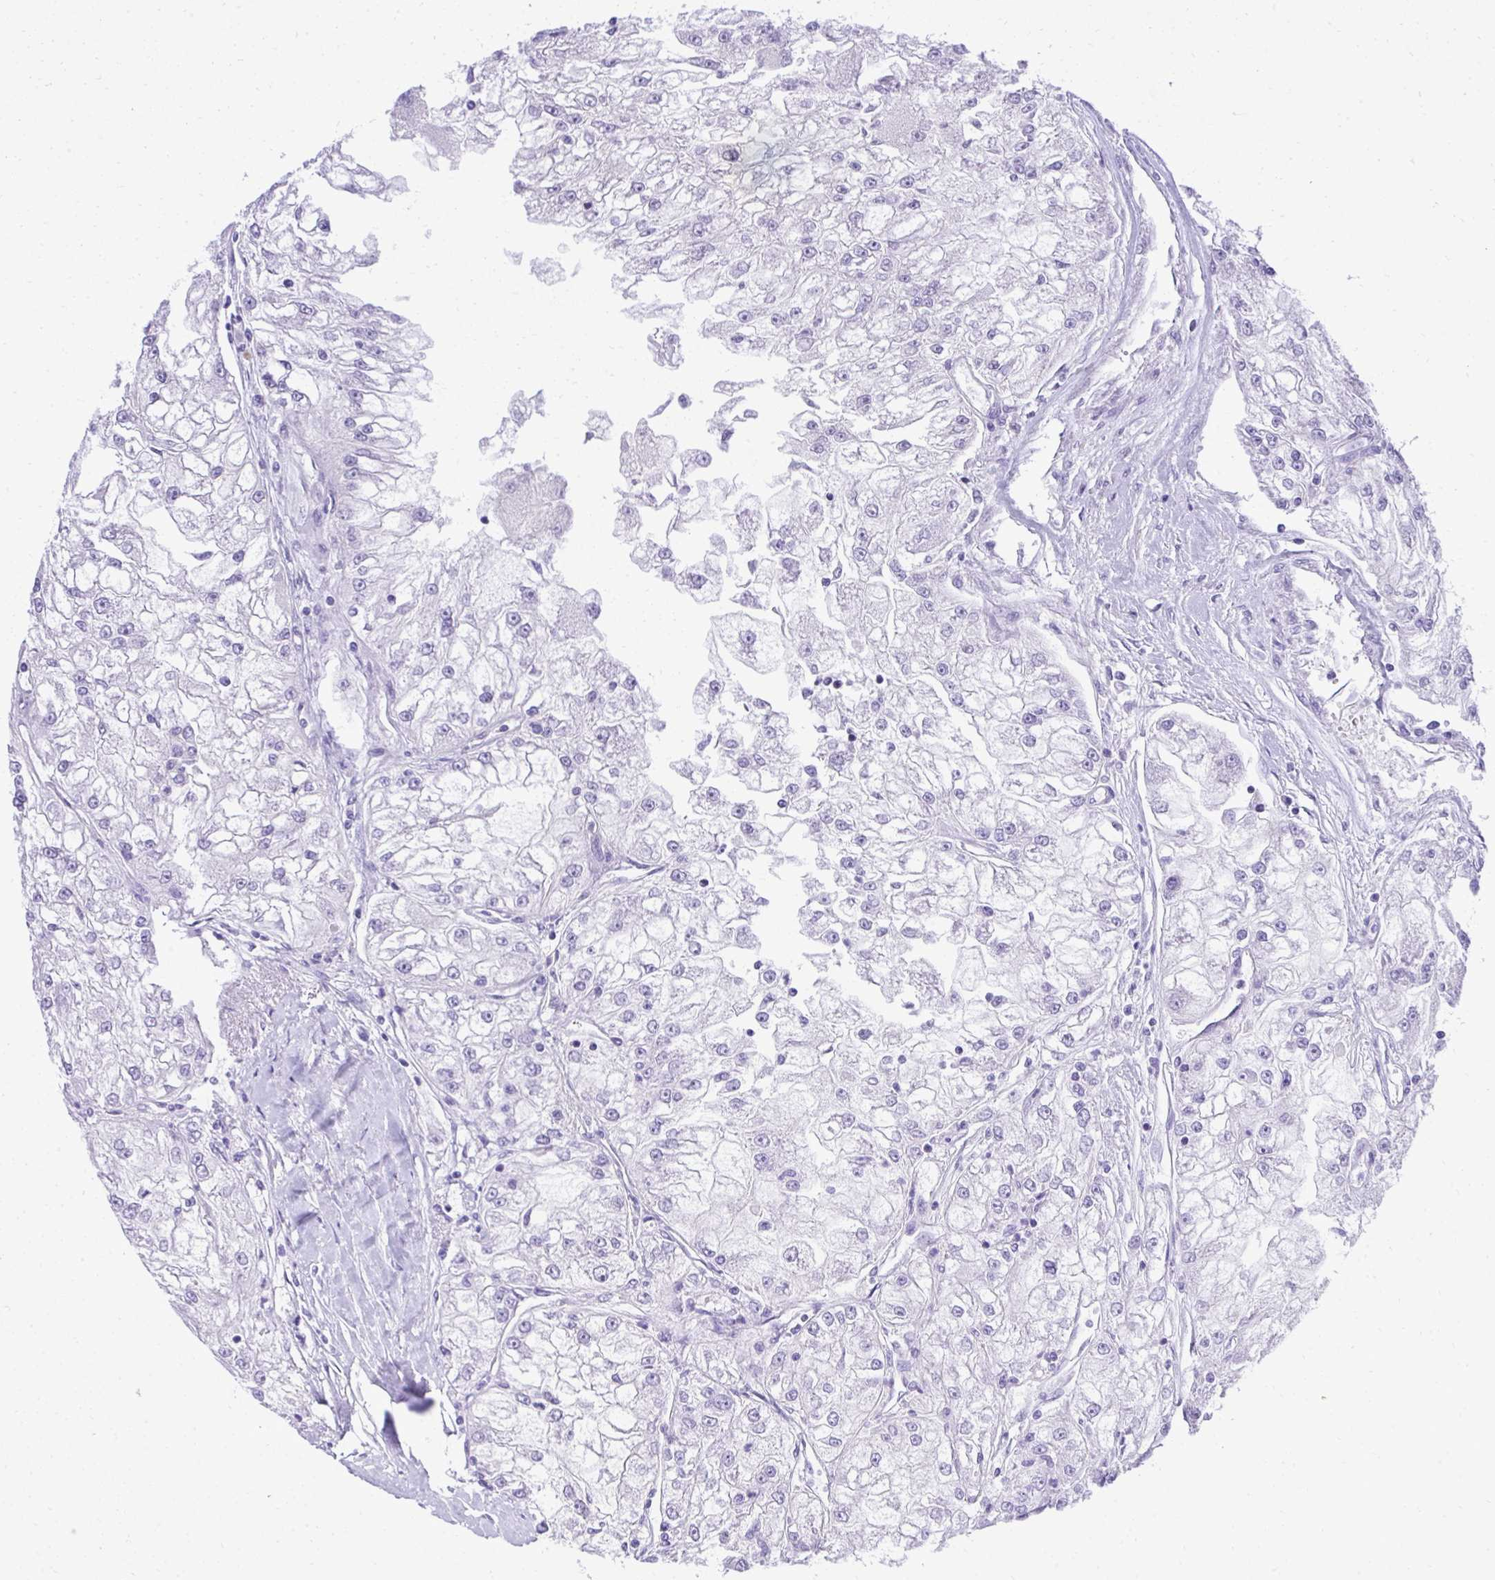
{"staining": {"intensity": "negative", "quantity": "none", "location": "none"}, "tissue": "renal cancer", "cell_type": "Tumor cells", "image_type": "cancer", "snomed": [{"axis": "morphology", "description": "Adenocarcinoma, NOS"}, {"axis": "topography", "description": "Kidney"}], "caption": "The histopathology image reveals no staining of tumor cells in renal adenocarcinoma.", "gene": "ST6GALNAC3", "patient": {"sex": "female", "age": 72}}